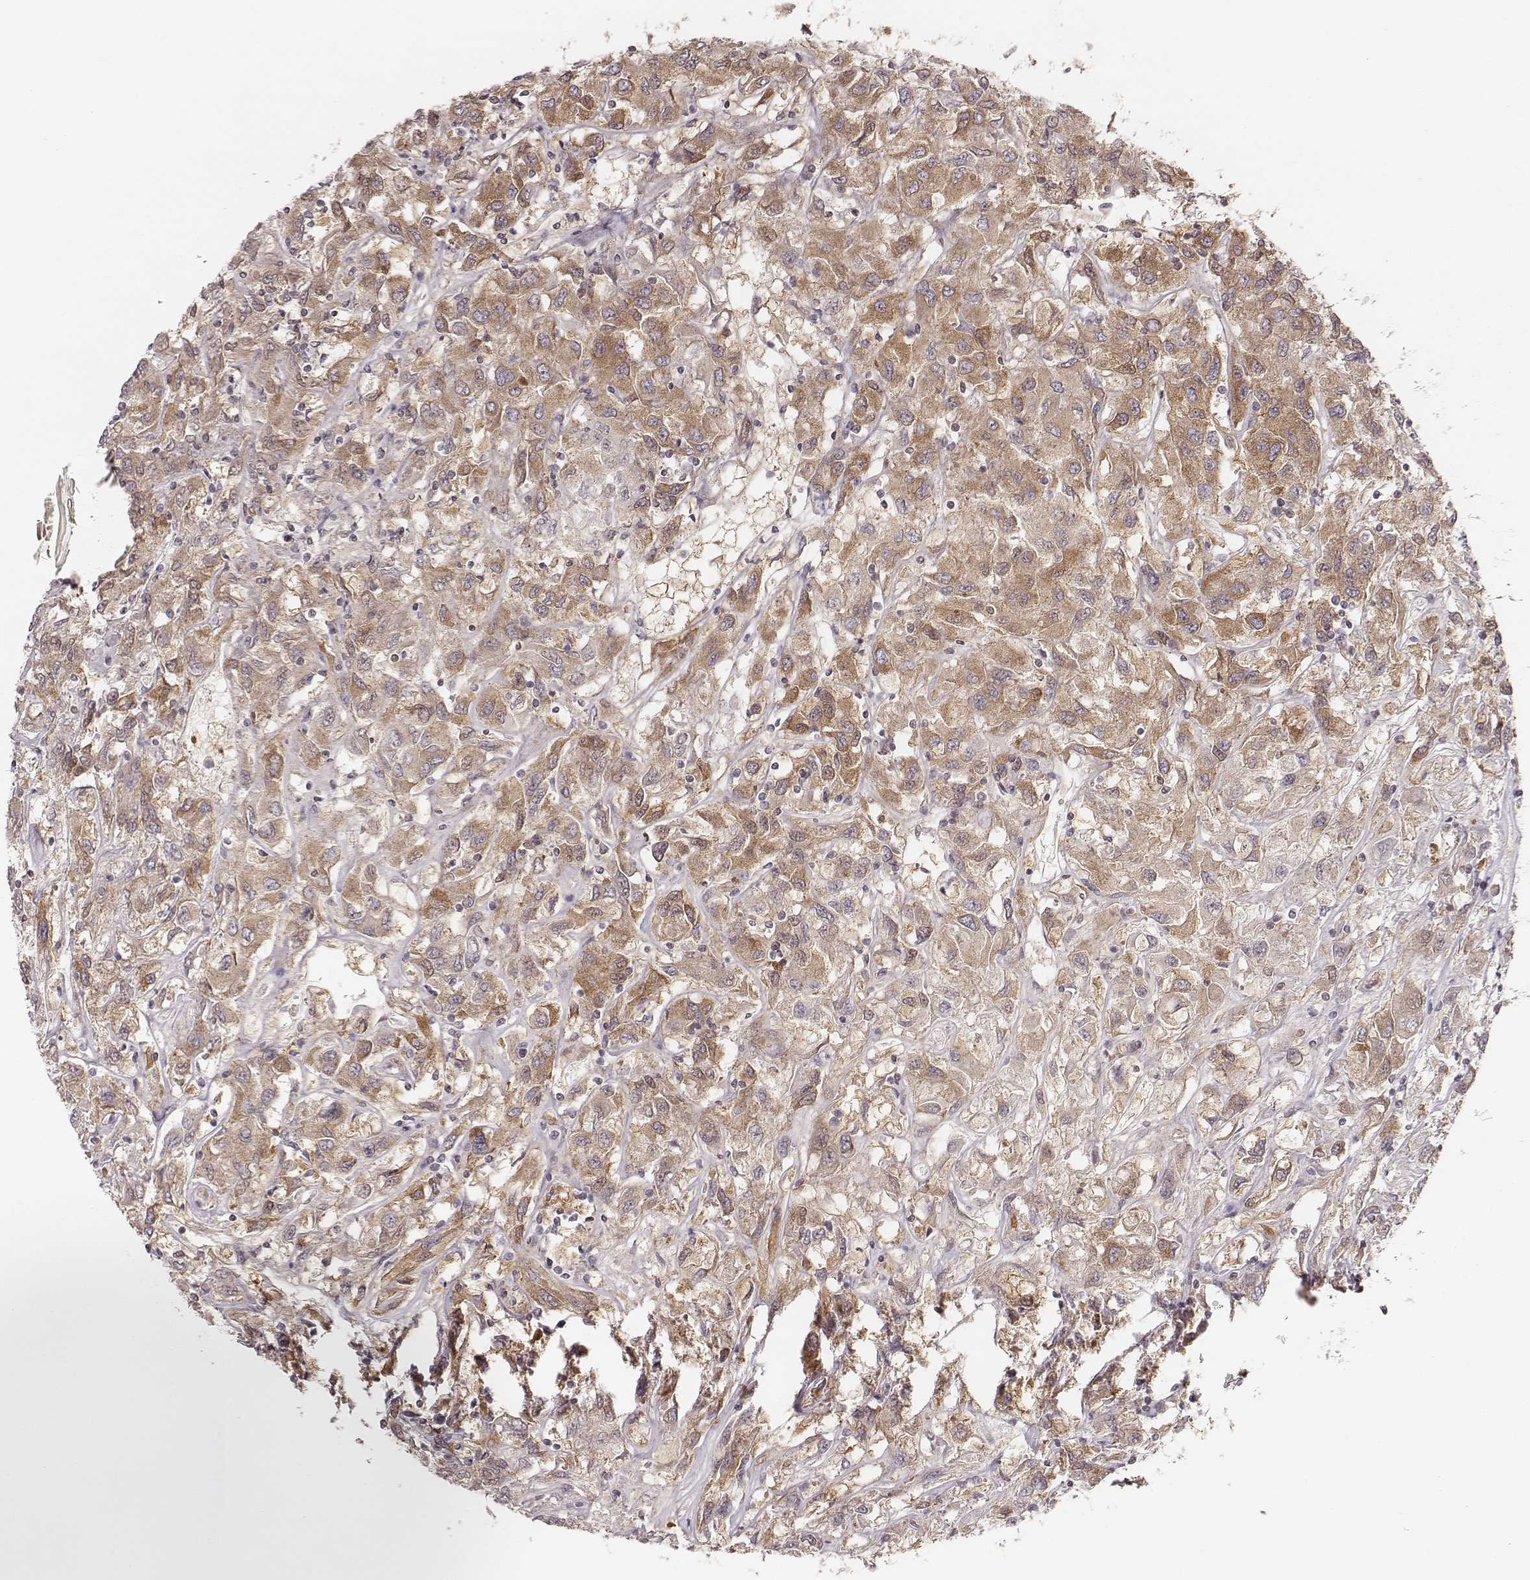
{"staining": {"intensity": "moderate", "quantity": ">75%", "location": "cytoplasmic/membranous"}, "tissue": "renal cancer", "cell_type": "Tumor cells", "image_type": "cancer", "snomed": [{"axis": "morphology", "description": "Adenocarcinoma, NOS"}, {"axis": "topography", "description": "Kidney"}], "caption": "Protein staining of renal cancer tissue reveals moderate cytoplasmic/membranous staining in approximately >75% of tumor cells. The protein is shown in brown color, while the nuclei are stained blue.", "gene": "CARS1", "patient": {"sex": "female", "age": 76}}